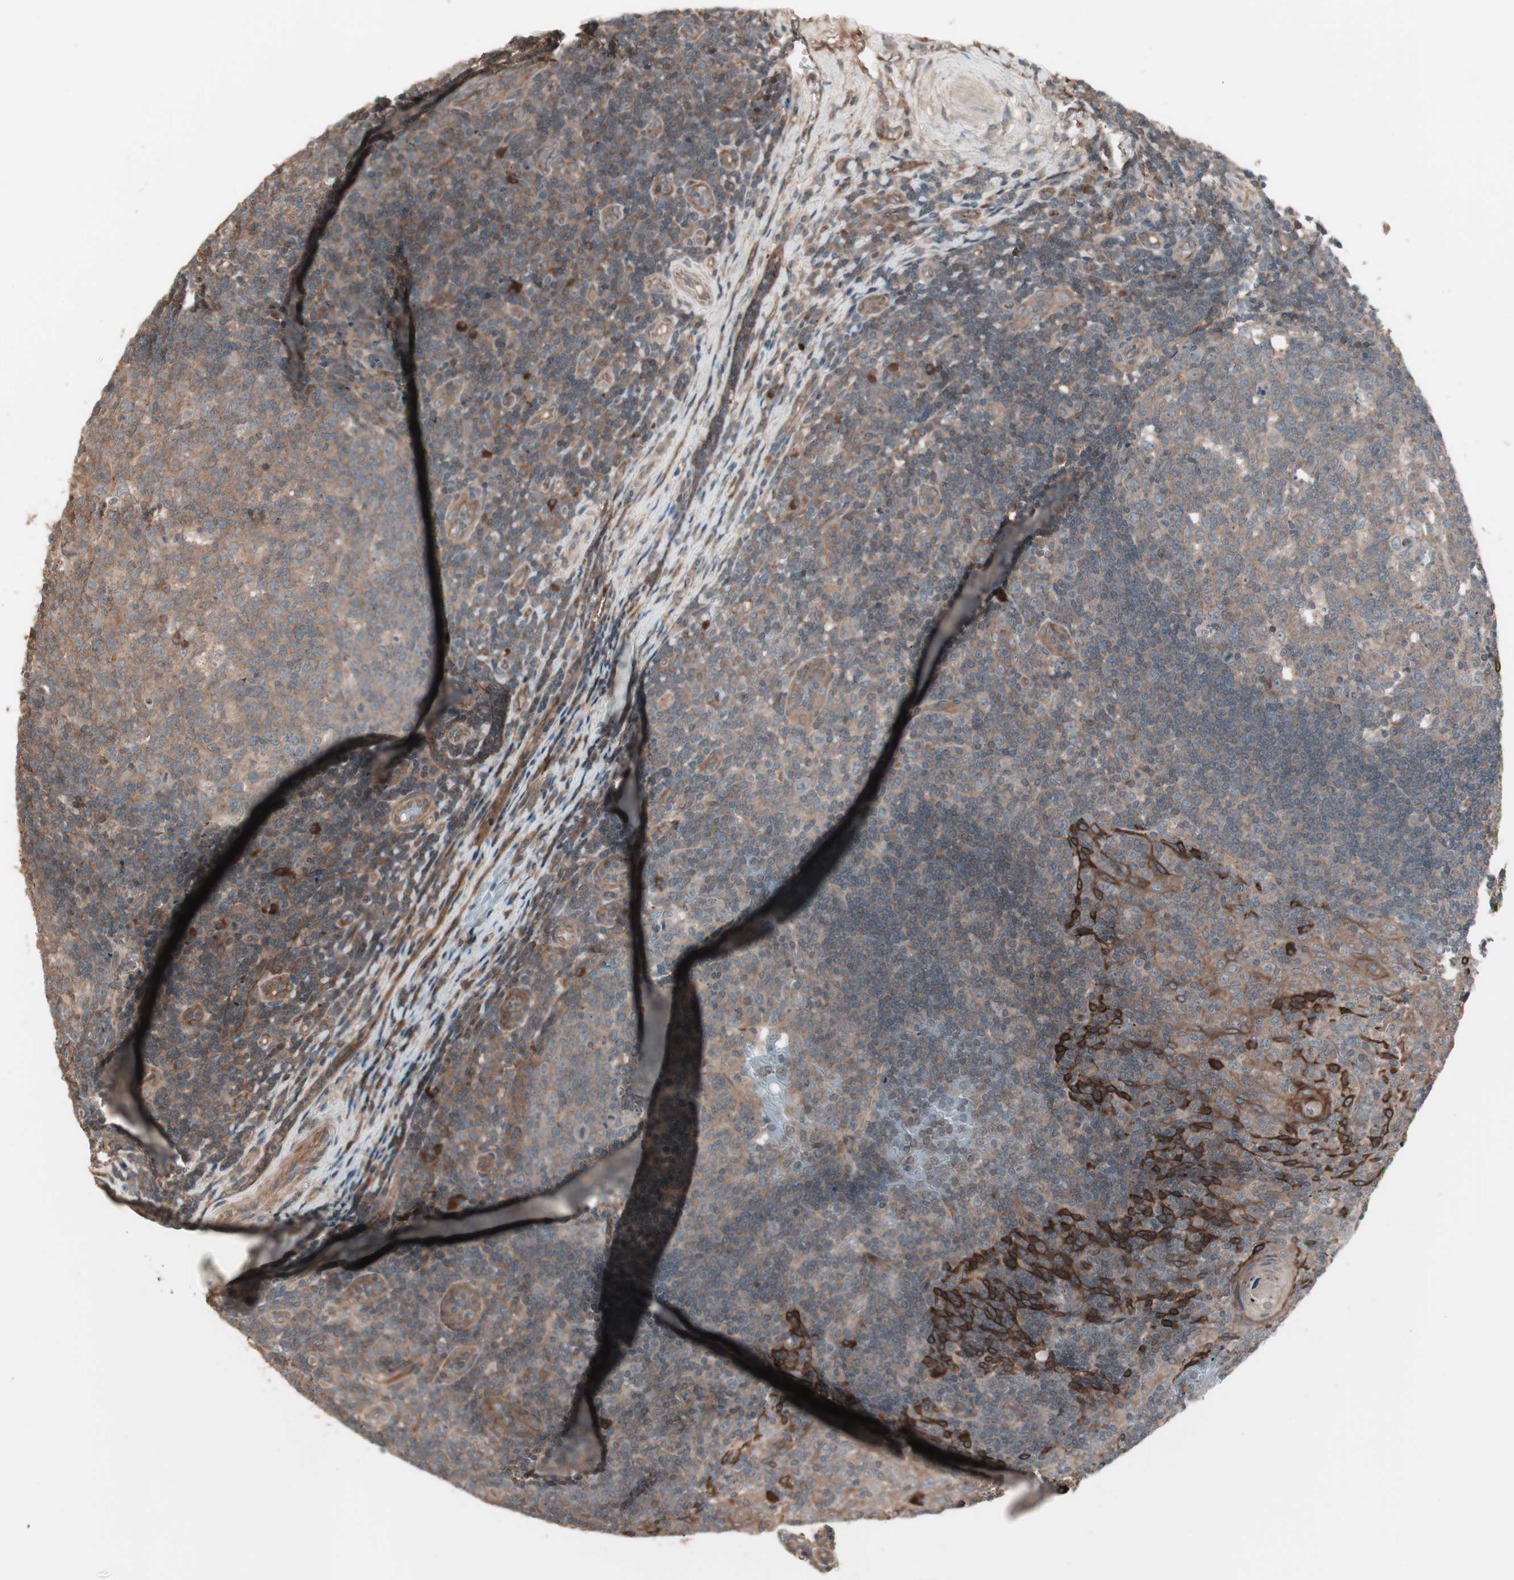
{"staining": {"intensity": "moderate", "quantity": "25%-75%", "location": "cytoplasmic/membranous"}, "tissue": "tonsil", "cell_type": "Germinal center cells", "image_type": "normal", "snomed": [{"axis": "morphology", "description": "Normal tissue, NOS"}, {"axis": "topography", "description": "Tonsil"}], "caption": "A high-resolution photomicrograph shows immunohistochemistry (IHC) staining of benign tonsil, which displays moderate cytoplasmic/membranous expression in about 25%-75% of germinal center cells. The protein is stained brown, and the nuclei are stained in blue (DAB IHC with brightfield microscopy, high magnification).", "gene": "TFPI", "patient": {"sex": "female", "age": 40}}